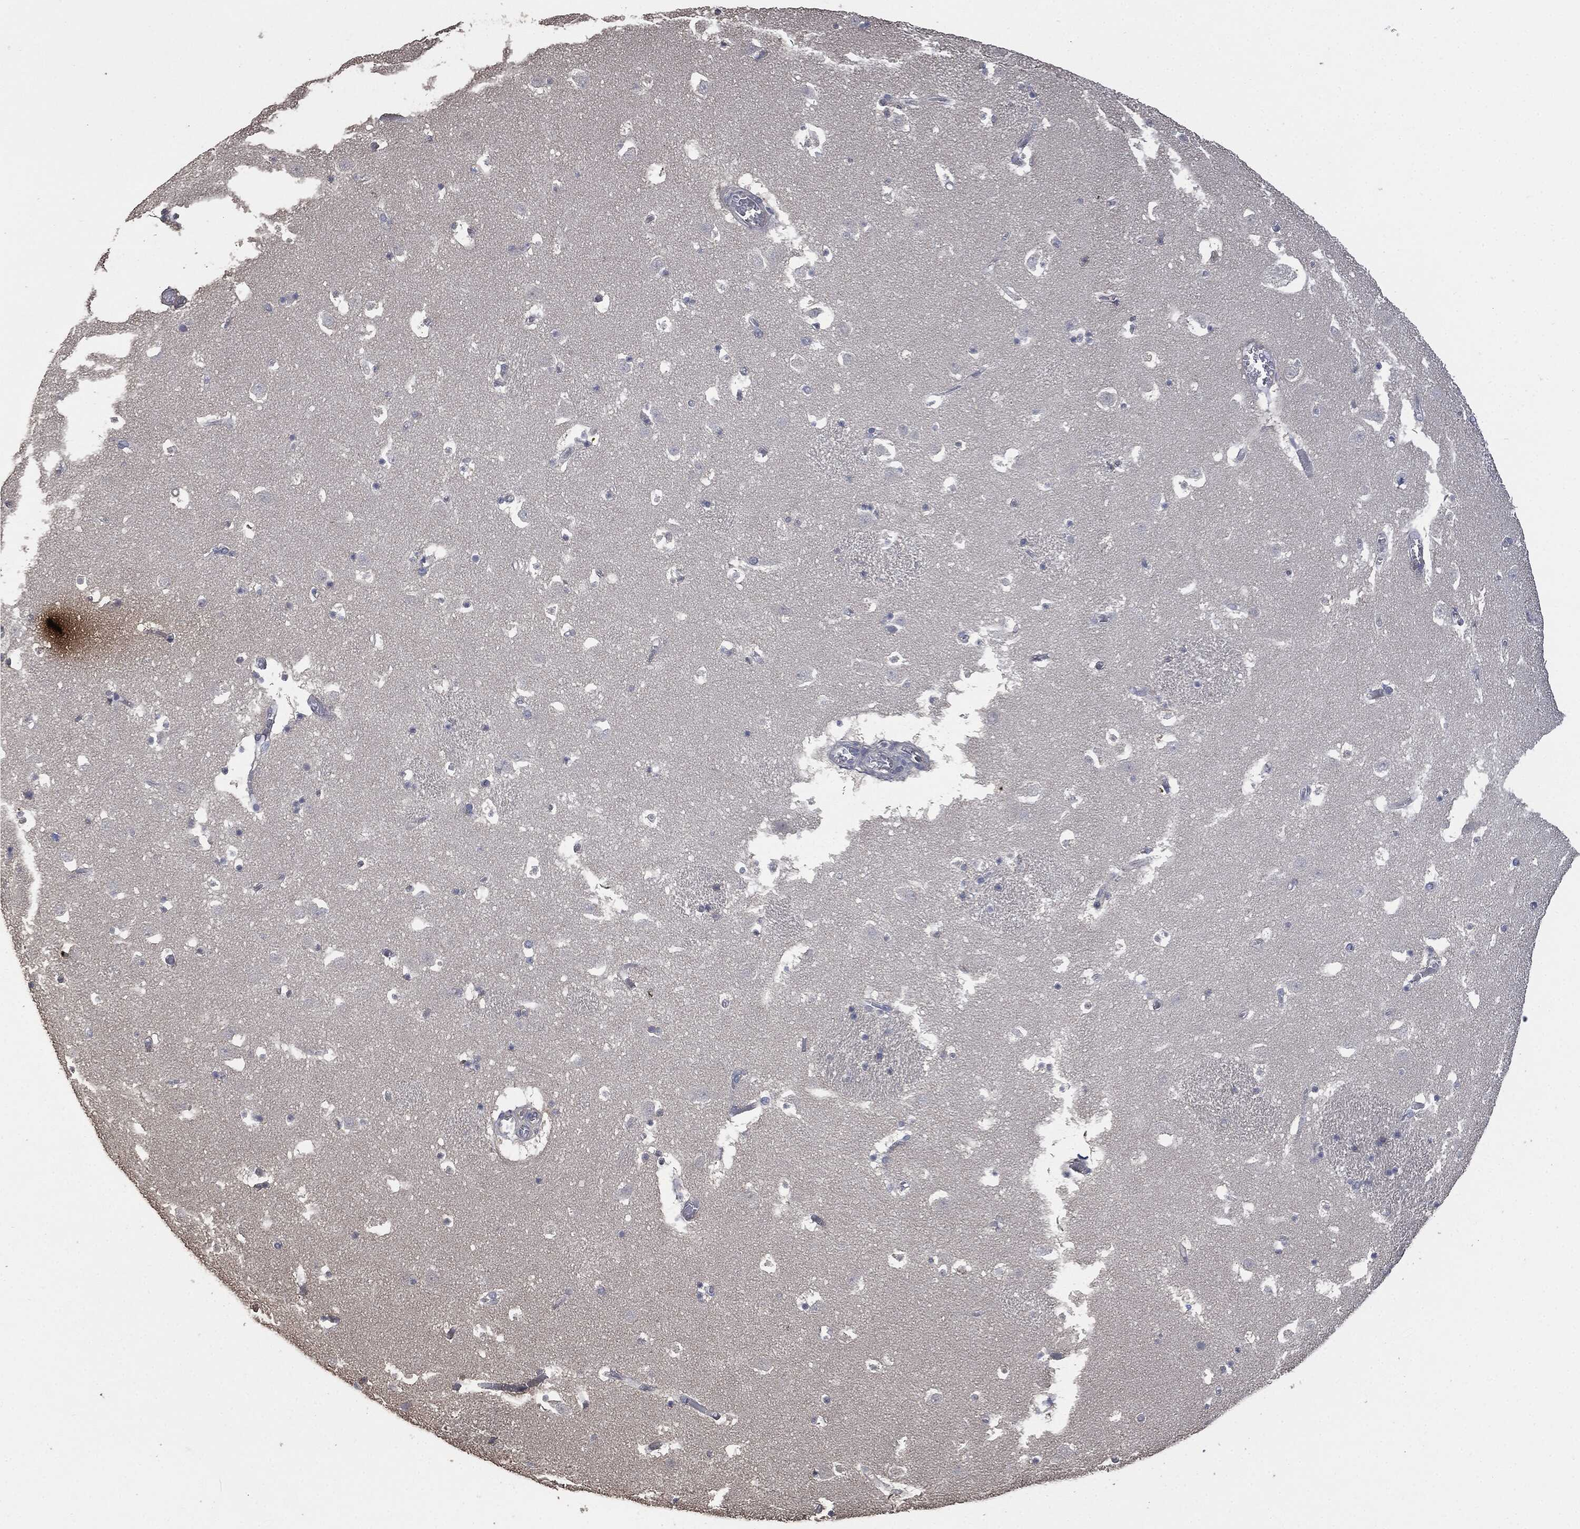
{"staining": {"intensity": "strong", "quantity": "<25%", "location": "cytoplasmic/membranous,nuclear"}, "tissue": "caudate", "cell_type": "Glial cells", "image_type": "normal", "snomed": [{"axis": "morphology", "description": "Normal tissue, NOS"}, {"axis": "topography", "description": "Lateral ventricle wall"}], "caption": "Human caudate stained for a protein (brown) exhibits strong cytoplasmic/membranous,nuclear positive staining in approximately <25% of glial cells.", "gene": "MSLN", "patient": {"sex": "female", "age": 42}}